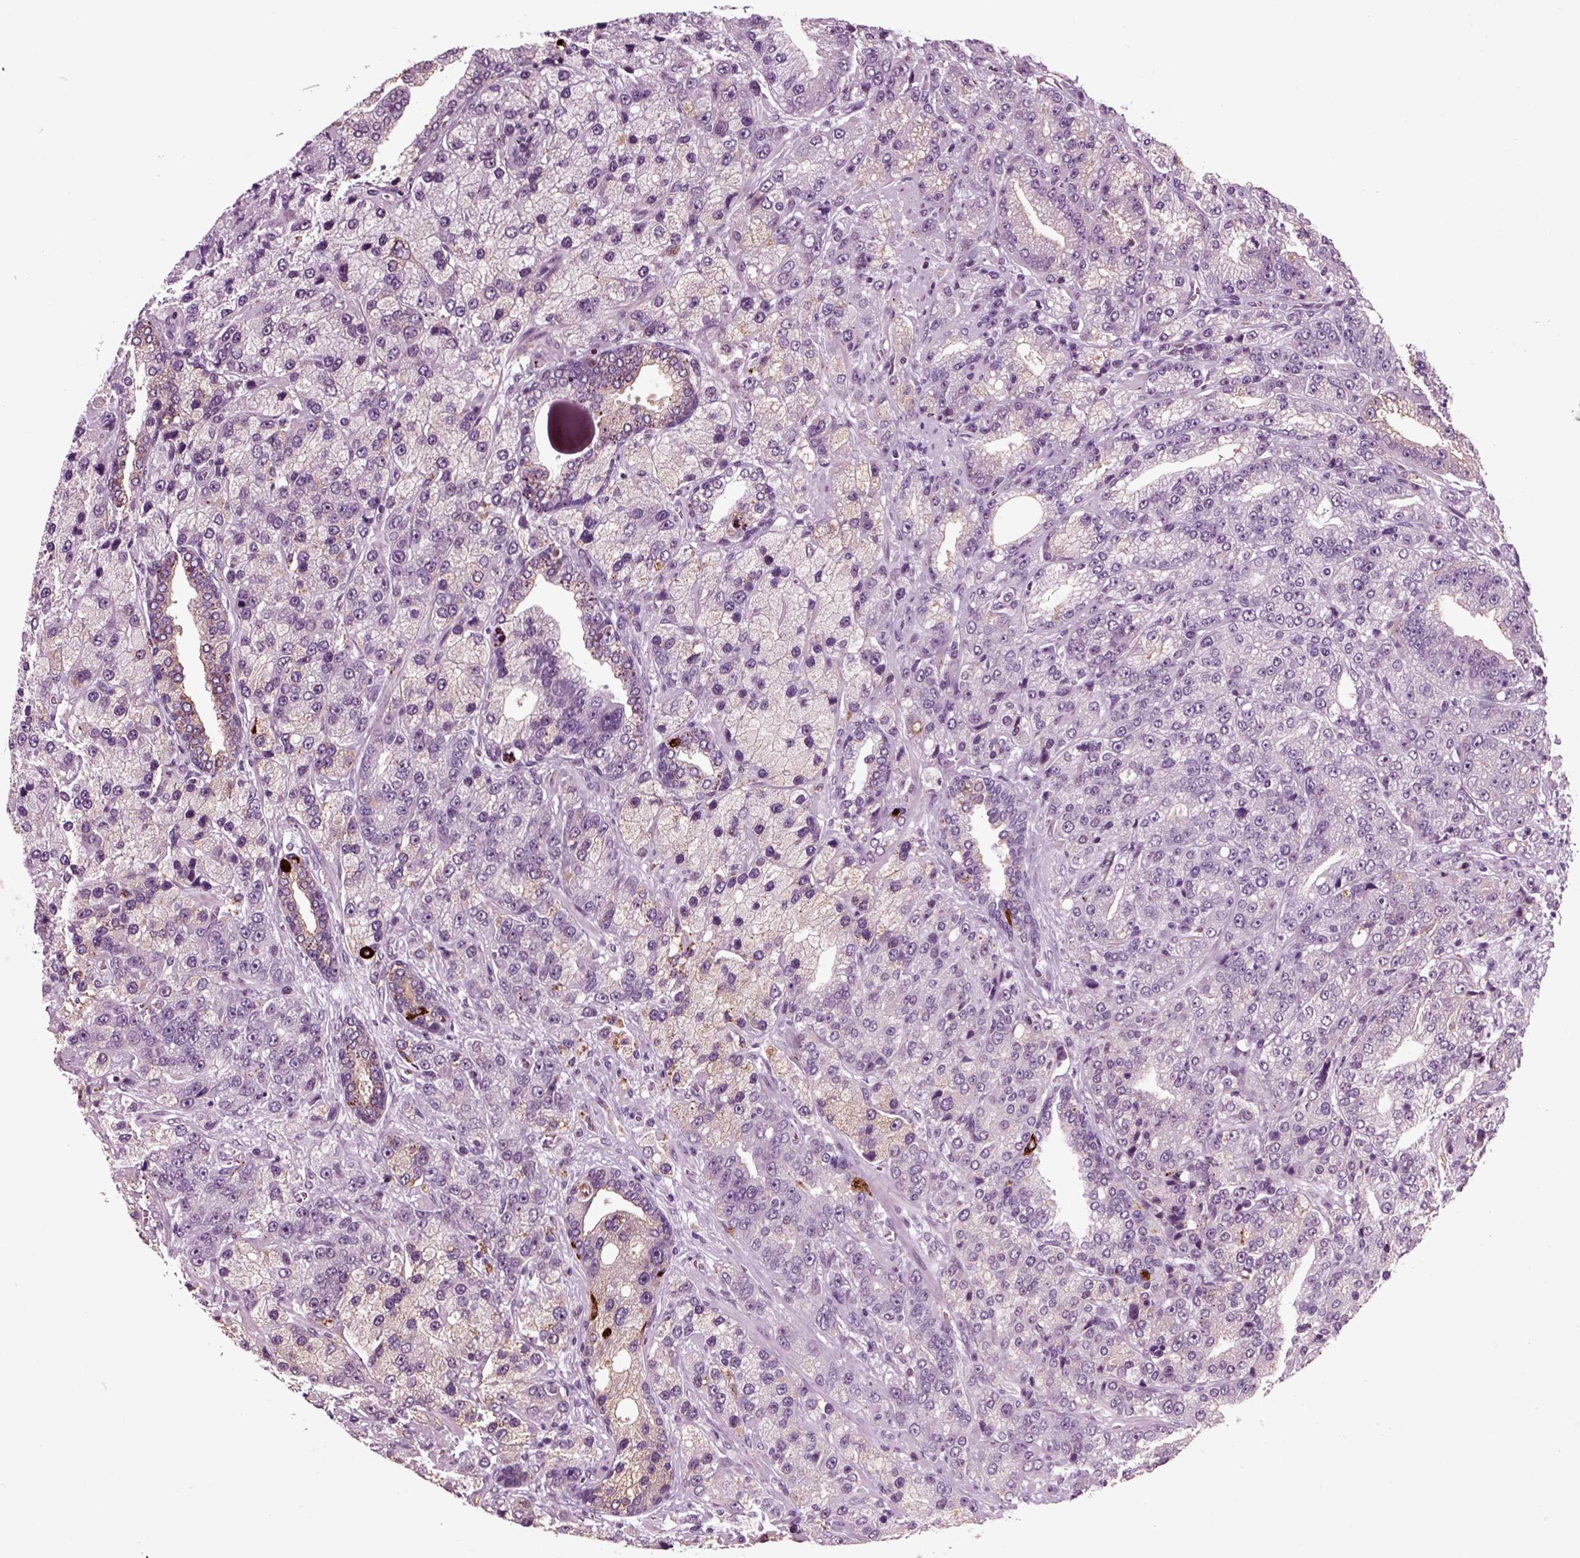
{"staining": {"intensity": "negative", "quantity": "none", "location": "none"}, "tissue": "prostate cancer", "cell_type": "Tumor cells", "image_type": "cancer", "snomed": [{"axis": "morphology", "description": "Adenocarcinoma, NOS"}, {"axis": "topography", "description": "Prostate"}], "caption": "Tumor cells are negative for brown protein staining in prostate cancer.", "gene": "CHGB", "patient": {"sex": "male", "age": 63}}